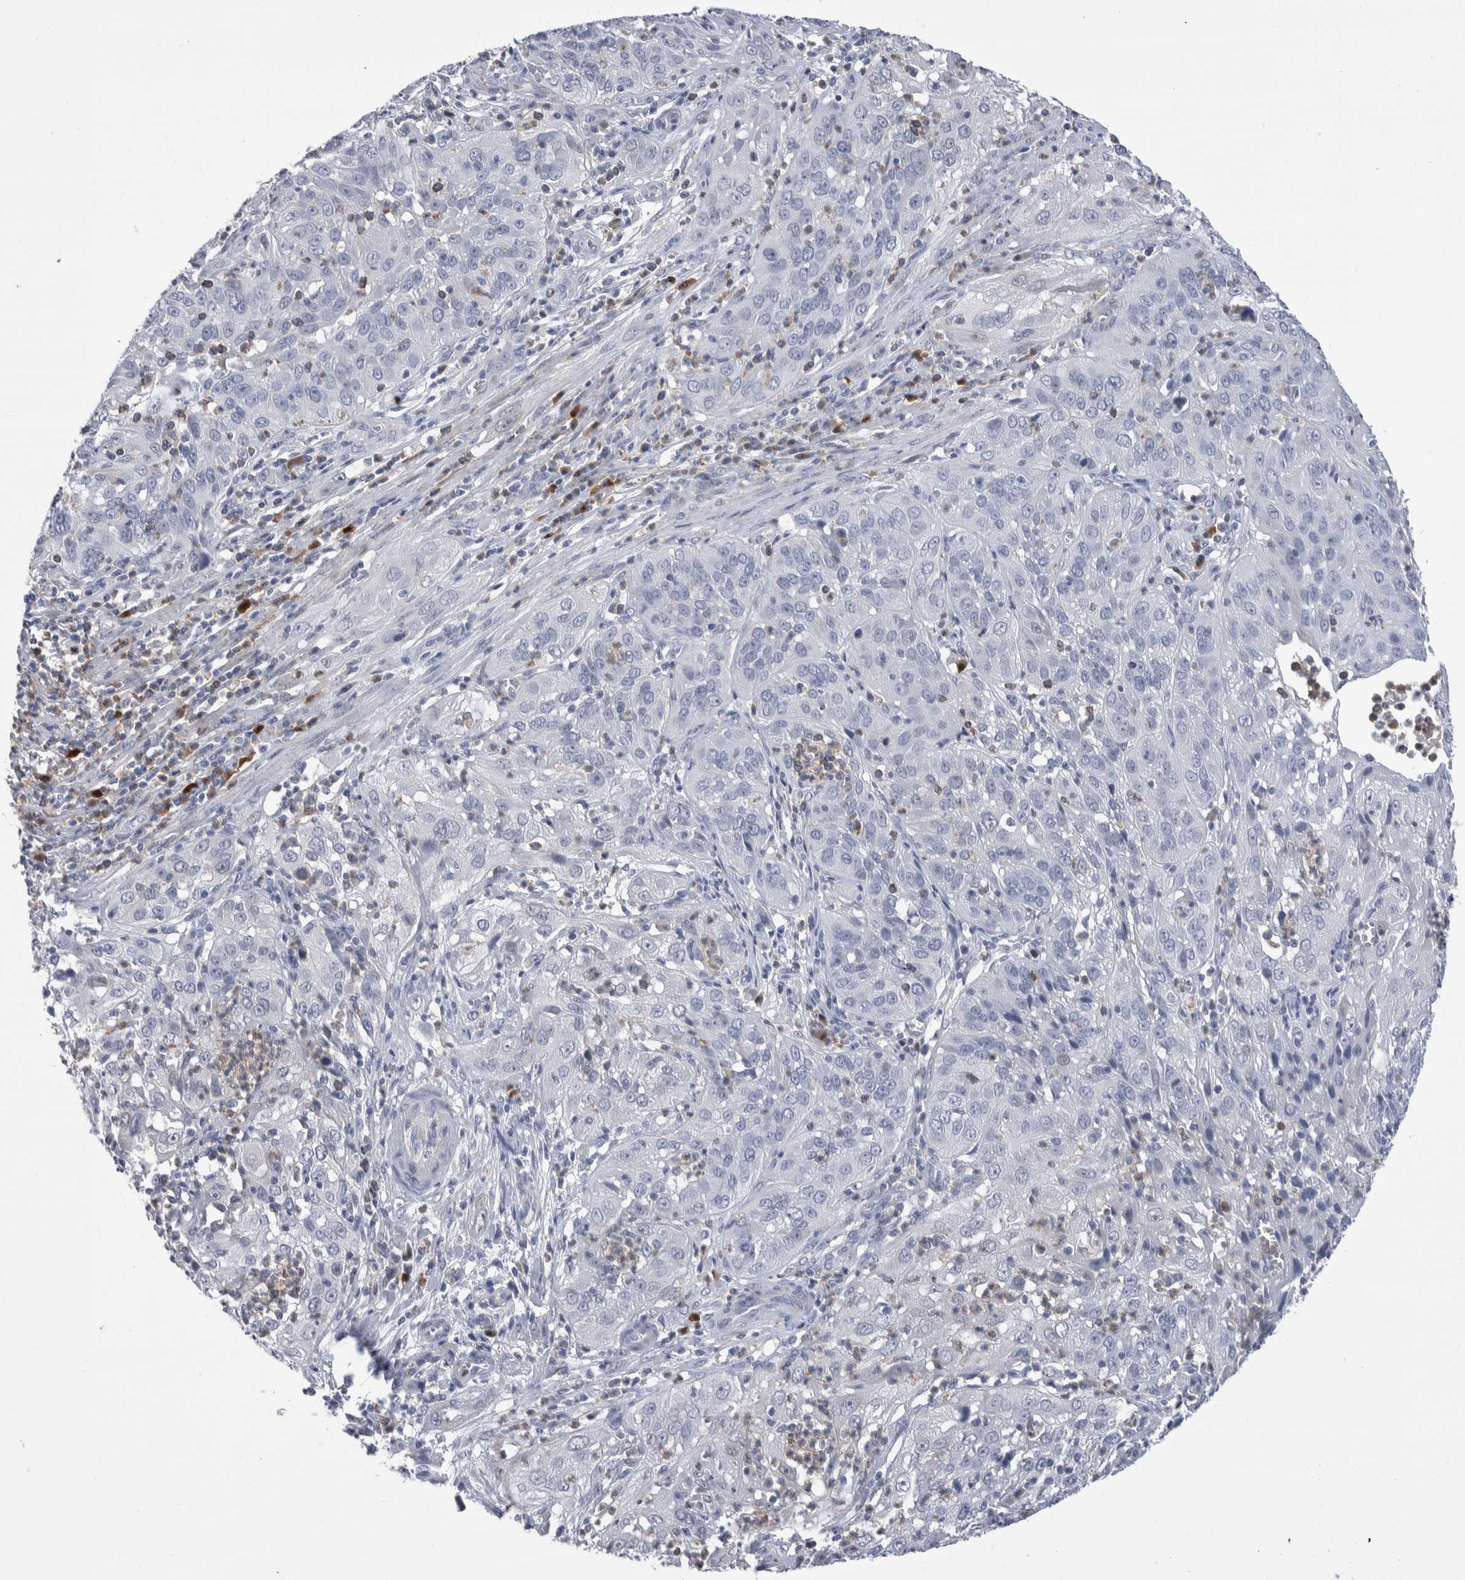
{"staining": {"intensity": "negative", "quantity": "none", "location": "none"}, "tissue": "cervical cancer", "cell_type": "Tumor cells", "image_type": "cancer", "snomed": [{"axis": "morphology", "description": "Squamous cell carcinoma, NOS"}, {"axis": "topography", "description": "Cervix"}], "caption": "This is an immunohistochemistry (IHC) histopathology image of cervical squamous cell carcinoma. There is no positivity in tumor cells.", "gene": "LURAP1L", "patient": {"sex": "female", "age": 32}}